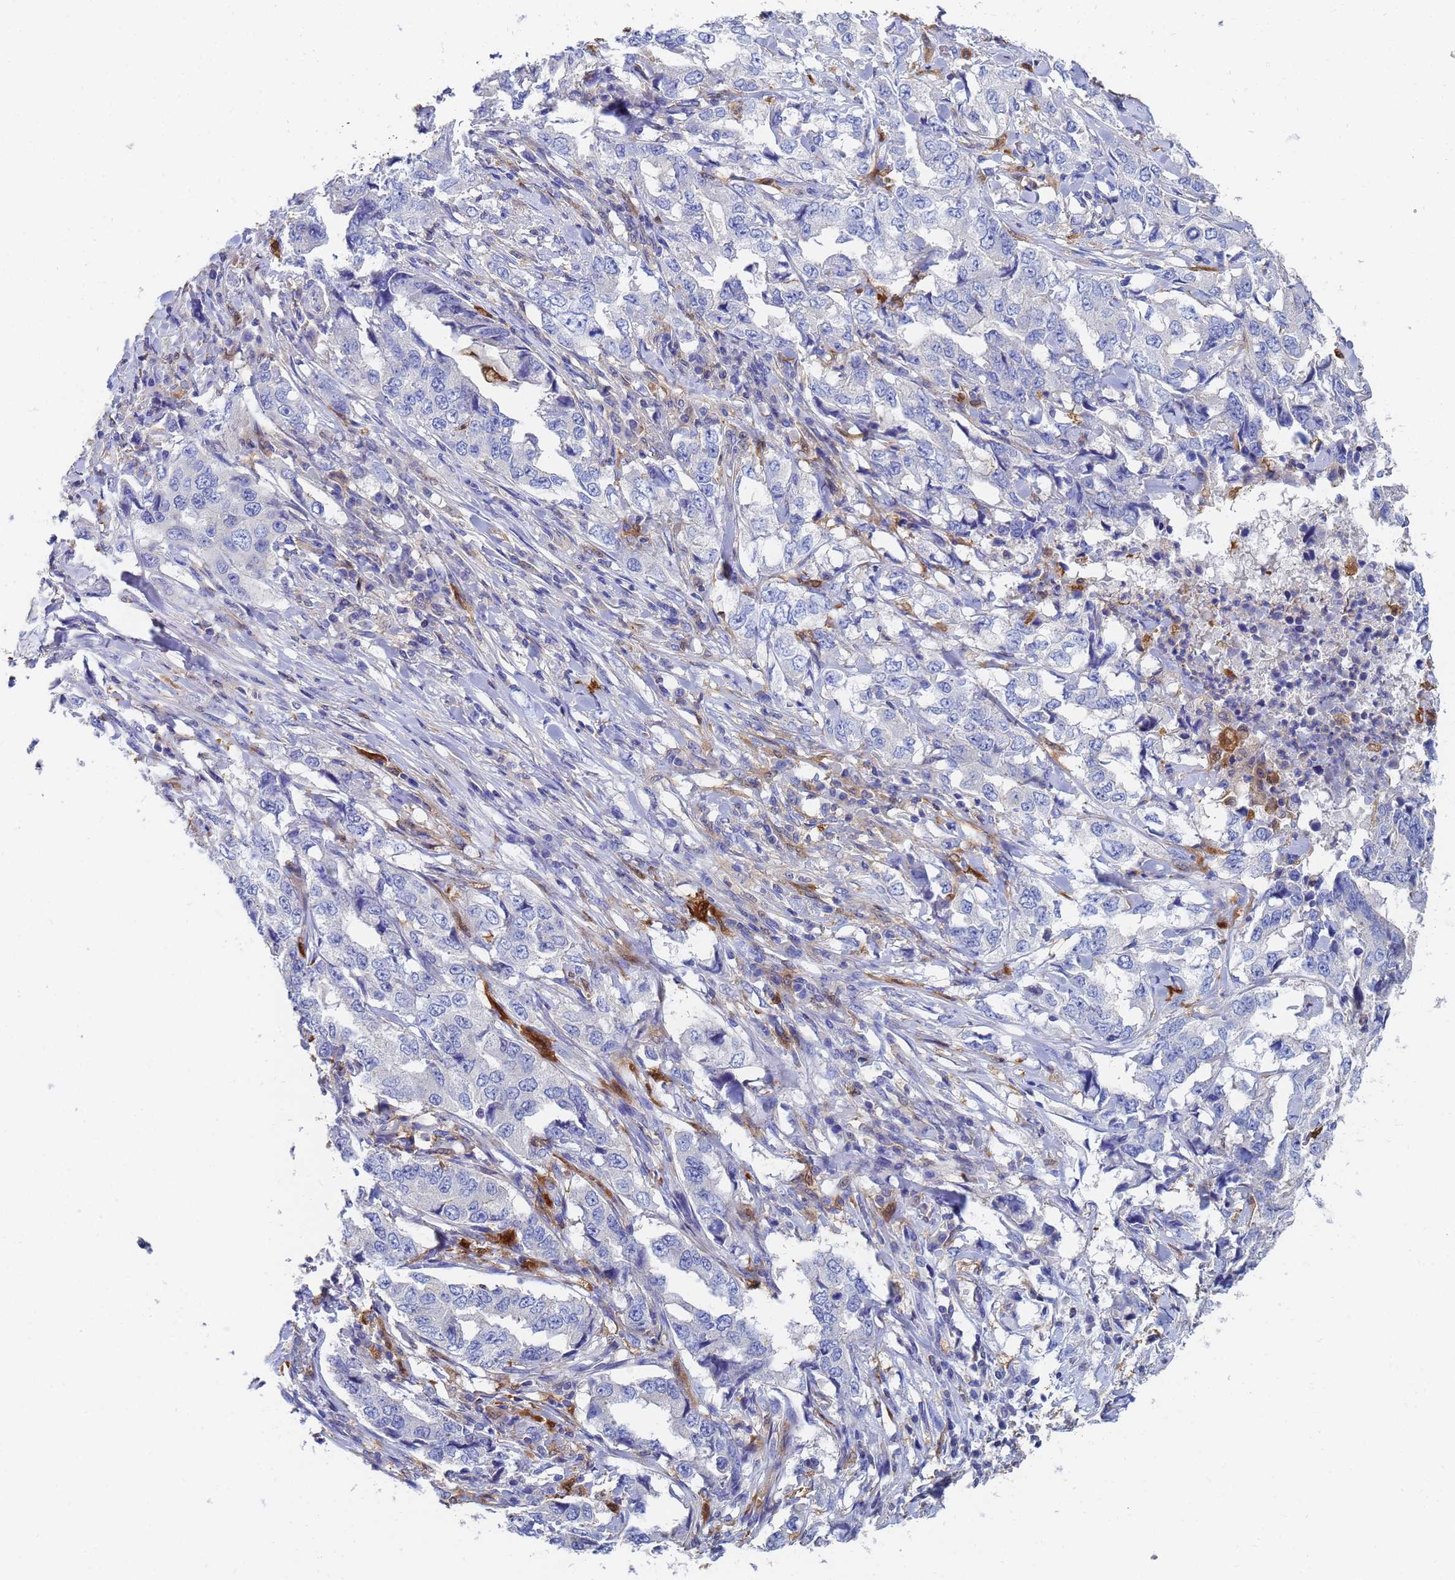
{"staining": {"intensity": "negative", "quantity": "none", "location": "none"}, "tissue": "lung cancer", "cell_type": "Tumor cells", "image_type": "cancer", "snomed": [{"axis": "morphology", "description": "Adenocarcinoma, NOS"}, {"axis": "topography", "description": "Lung"}], "caption": "Immunohistochemical staining of human lung cancer displays no significant staining in tumor cells.", "gene": "GCHFR", "patient": {"sex": "female", "age": 51}}